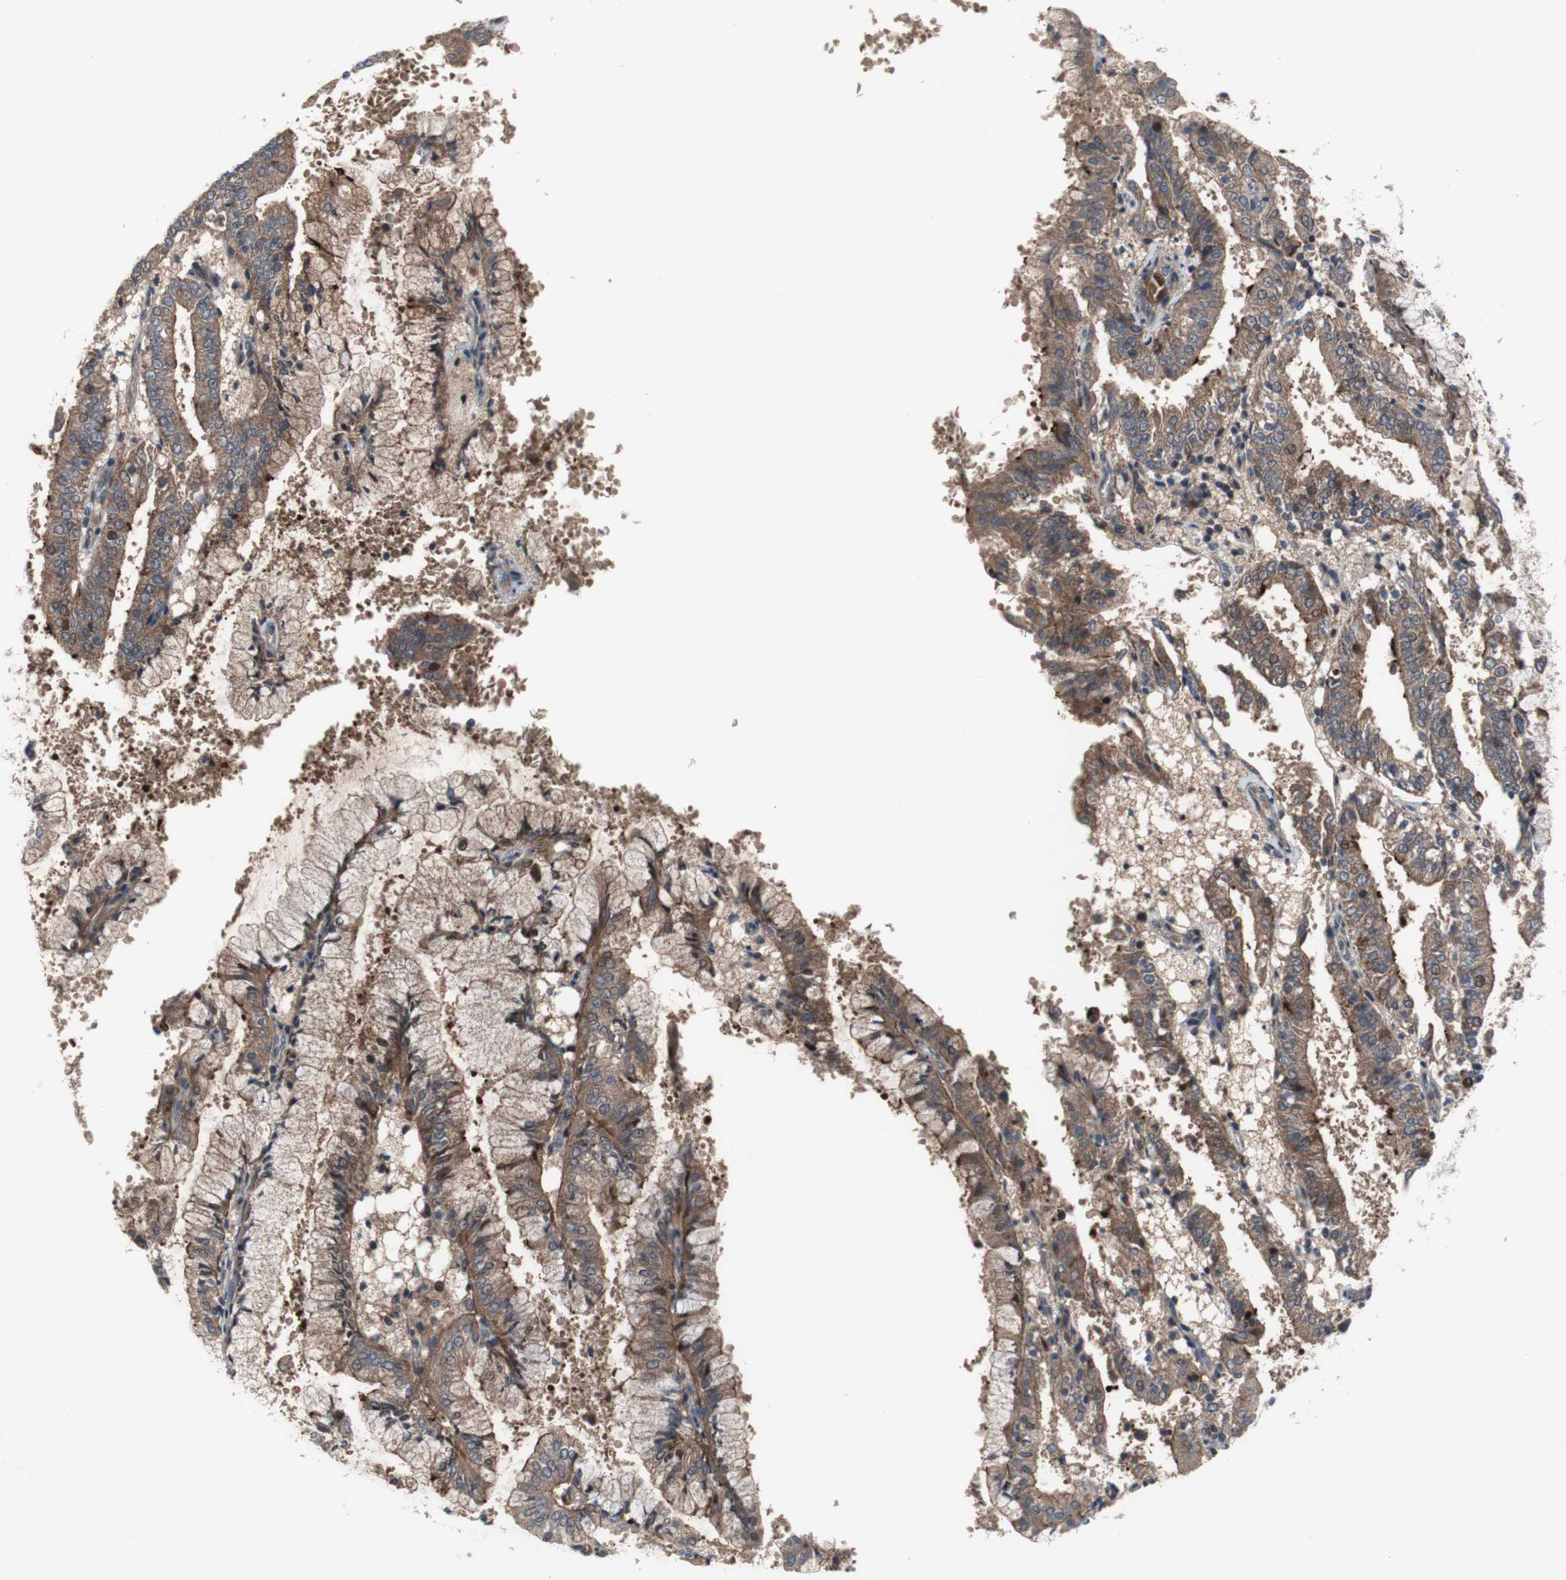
{"staining": {"intensity": "moderate", "quantity": ">75%", "location": "cytoplasmic/membranous"}, "tissue": "endometrial cancer", "cell_type": "Tumor cells", "image_type": "cancer", "snomed": [{"axis": "morphology", "description": "Adenocarcinoma, NOS"}, {"axis": "topography", "description": "Endometrium"}], "caption": "IHC of adenocarcinoma (endometrial) shows medium levels of moderate cytoplasmic/membranous positivity in approximately >75% of tumor cells.", "gene": "OAZ1", "patient": {"sex": "female", "age": 63}}